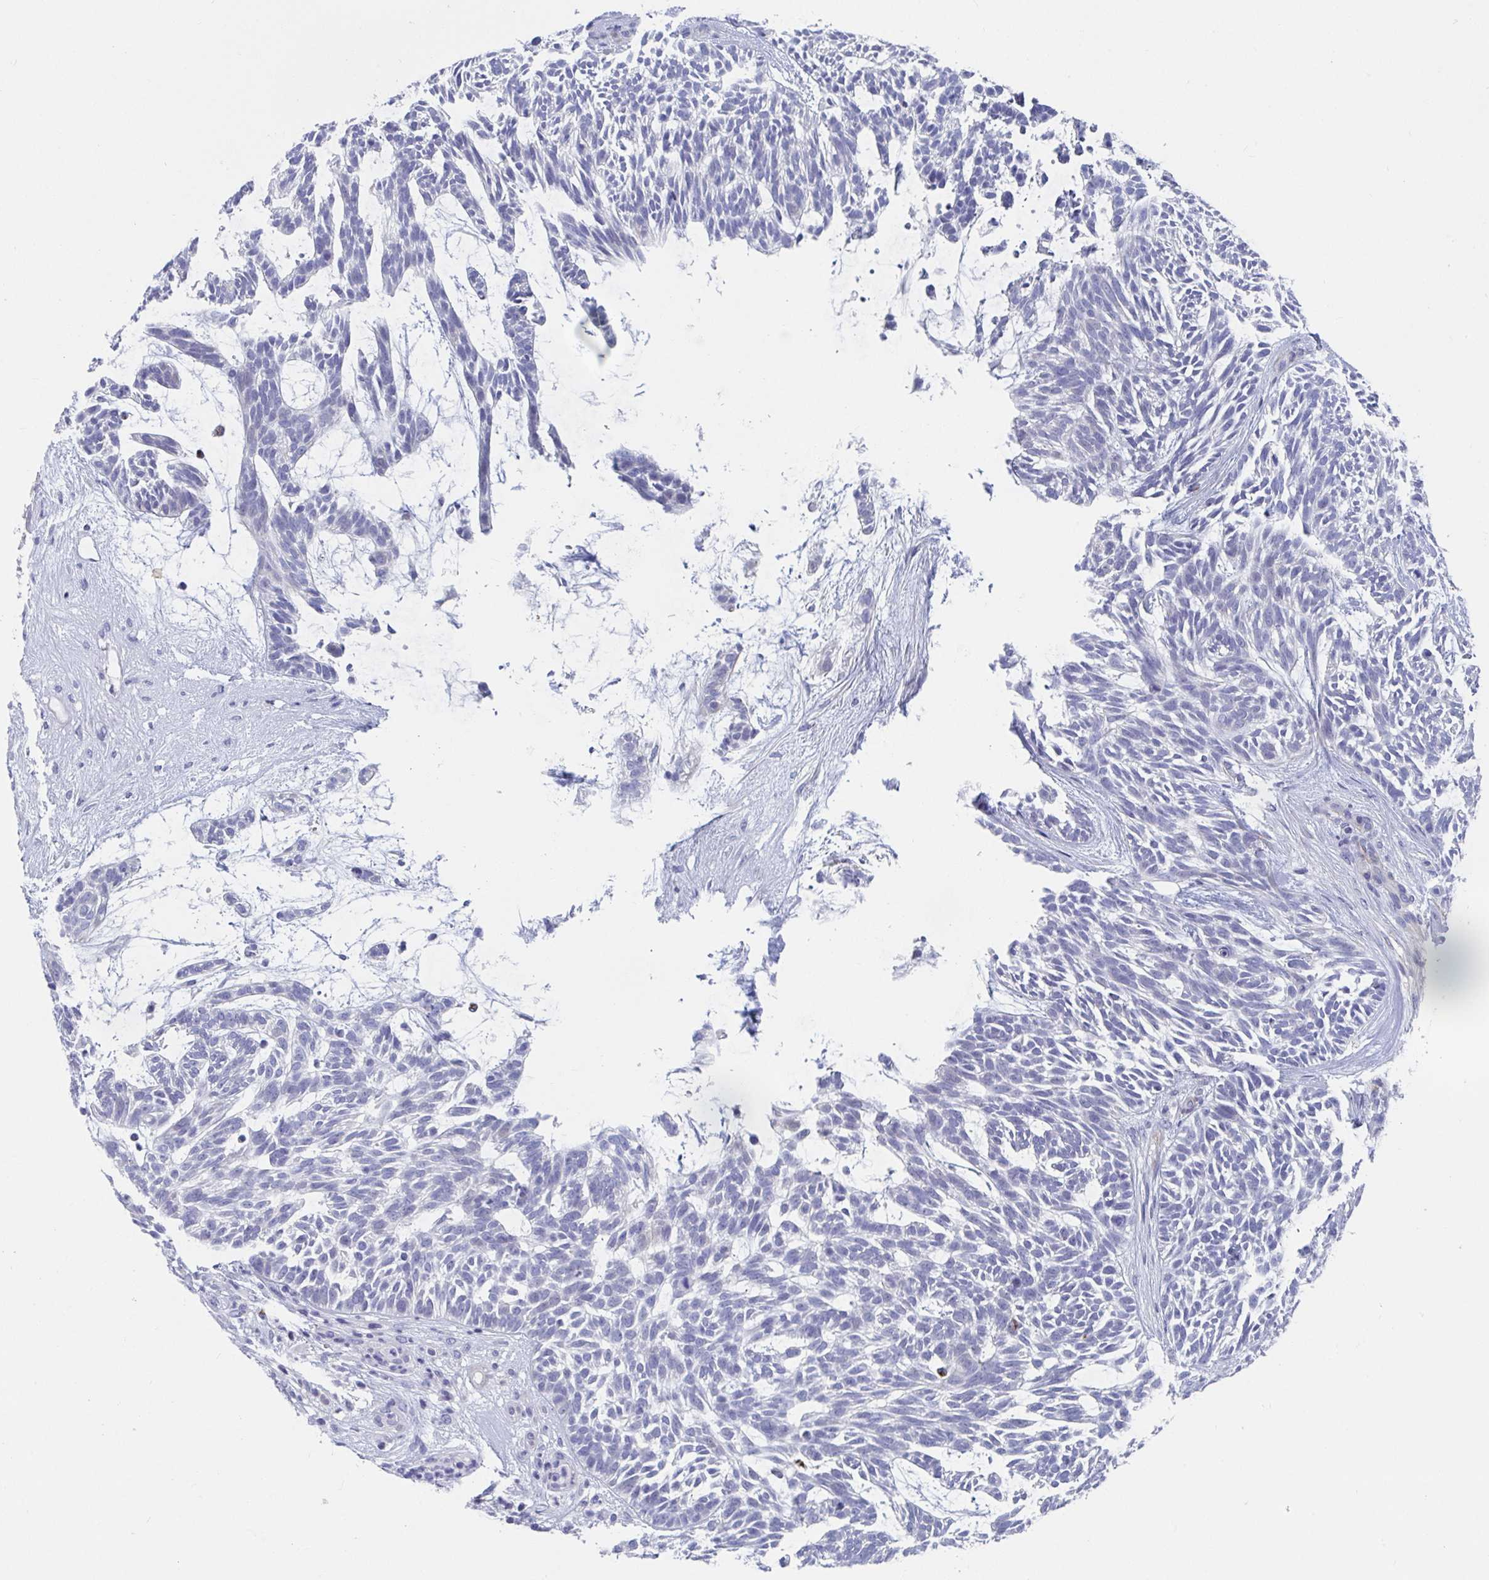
{"staining": {"intensity": "negative", "quantity": "none", "location": "none"}, "tissue": "skin cancer", "cell_type": "Tumor cells", "image_type": "cancer", "snomed": [{"axis": "morphology", "description": "Basal cell carcinoma"}, {"axis": "topography", "description": "Skin"}, {"axis": "topography", "description": "Skin, foot"}], "caption": "Skin cancer (basal cell carcinoma) stained for a protein using immunohistochemistry (IHC) reveals no staining tumor cells.", "gene": "ZFP82", "patient": {"sex": "female", "age": 77}}